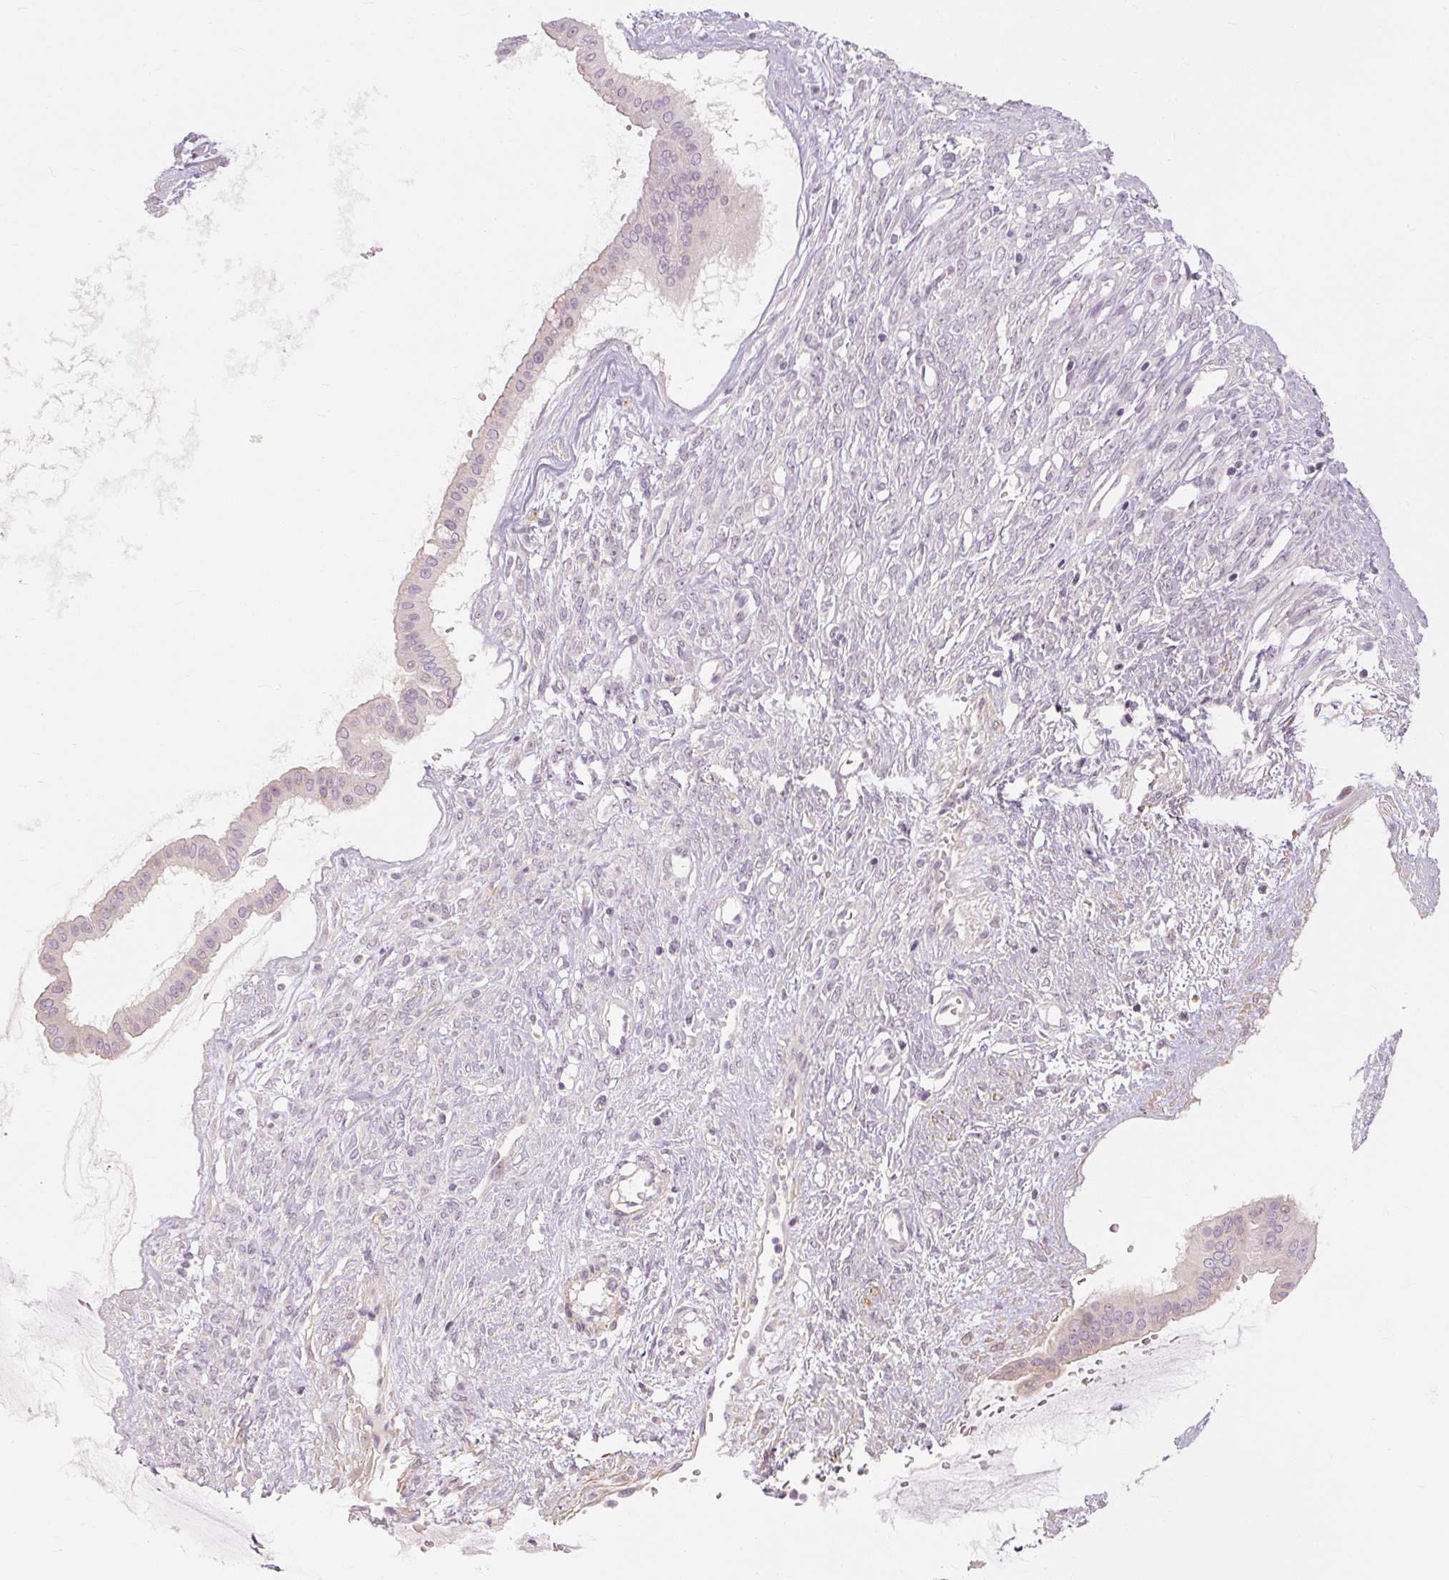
{"staining": {"intensity": "negative", "quantity": "none", "location": "none"}, "tissue": "ovarian cancer", "cell_type": "Tumor cells", "image_type": "cancer", "snomed": [{"axis": "morphology", "description": "Cystadenocarcinoma, mucinous, NOS"}, {"axis": "topography", "description": "Ovary"}], "caption": "There is no significant staining in tumor cells of ovarian cancer (mucinous cystadenocarcinoma).", "gene": "CAPN3", "patient": {"sex": "female", "age": 73}}